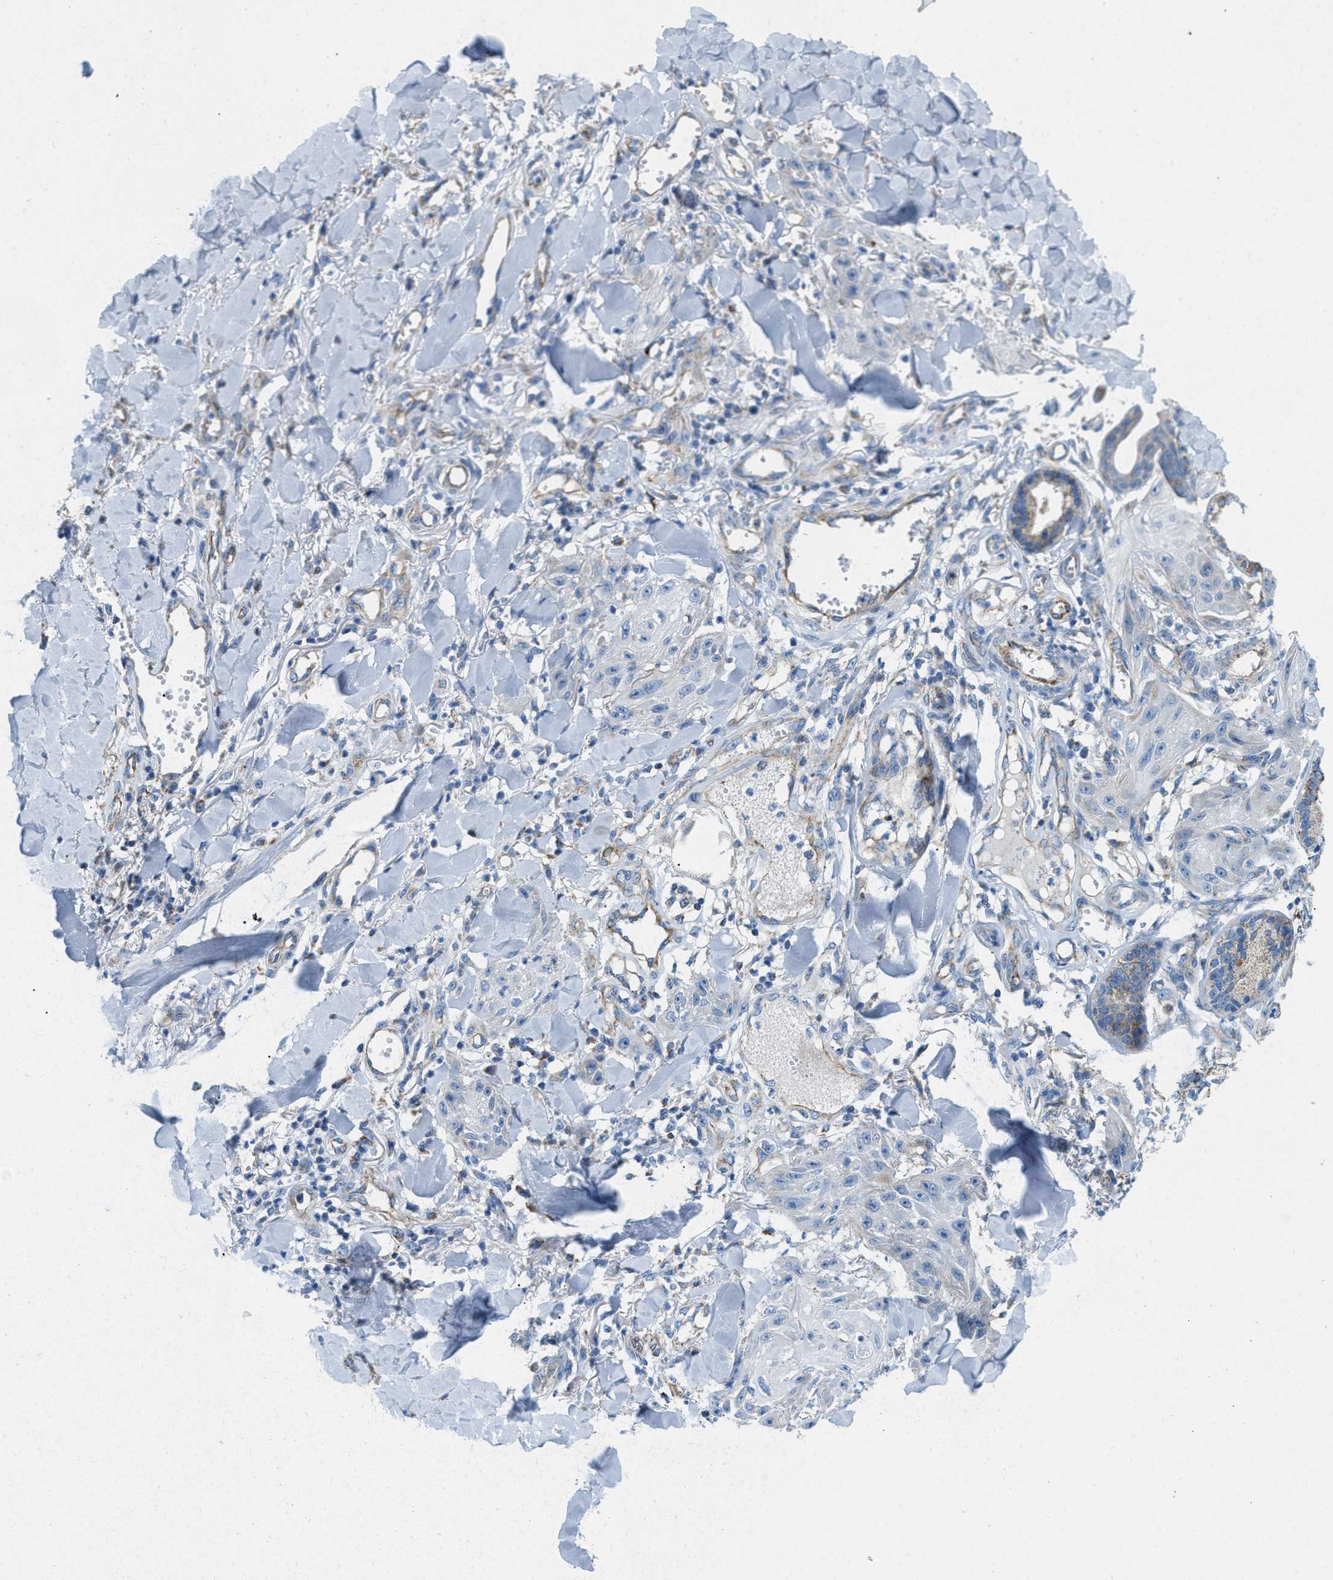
{"staining": {"intensity": "negative", "quantity": "none", "location": "none"}, "tissue": "skin cancer", "cell_type": "Tumor cells", "image_type": "cancer", "snomed": [{"axis": "morphology", "description": "Squamous cell carcinoma, NOS"}, {"axis": "topography", "description": "Skin"}], "caption": "Skin squamous cell carcinoma was stained to show a protein in brown. There is no significant expression in tumor cells.", "gene": "JADE1", "patient": {"sex": "male", "age": 74}}